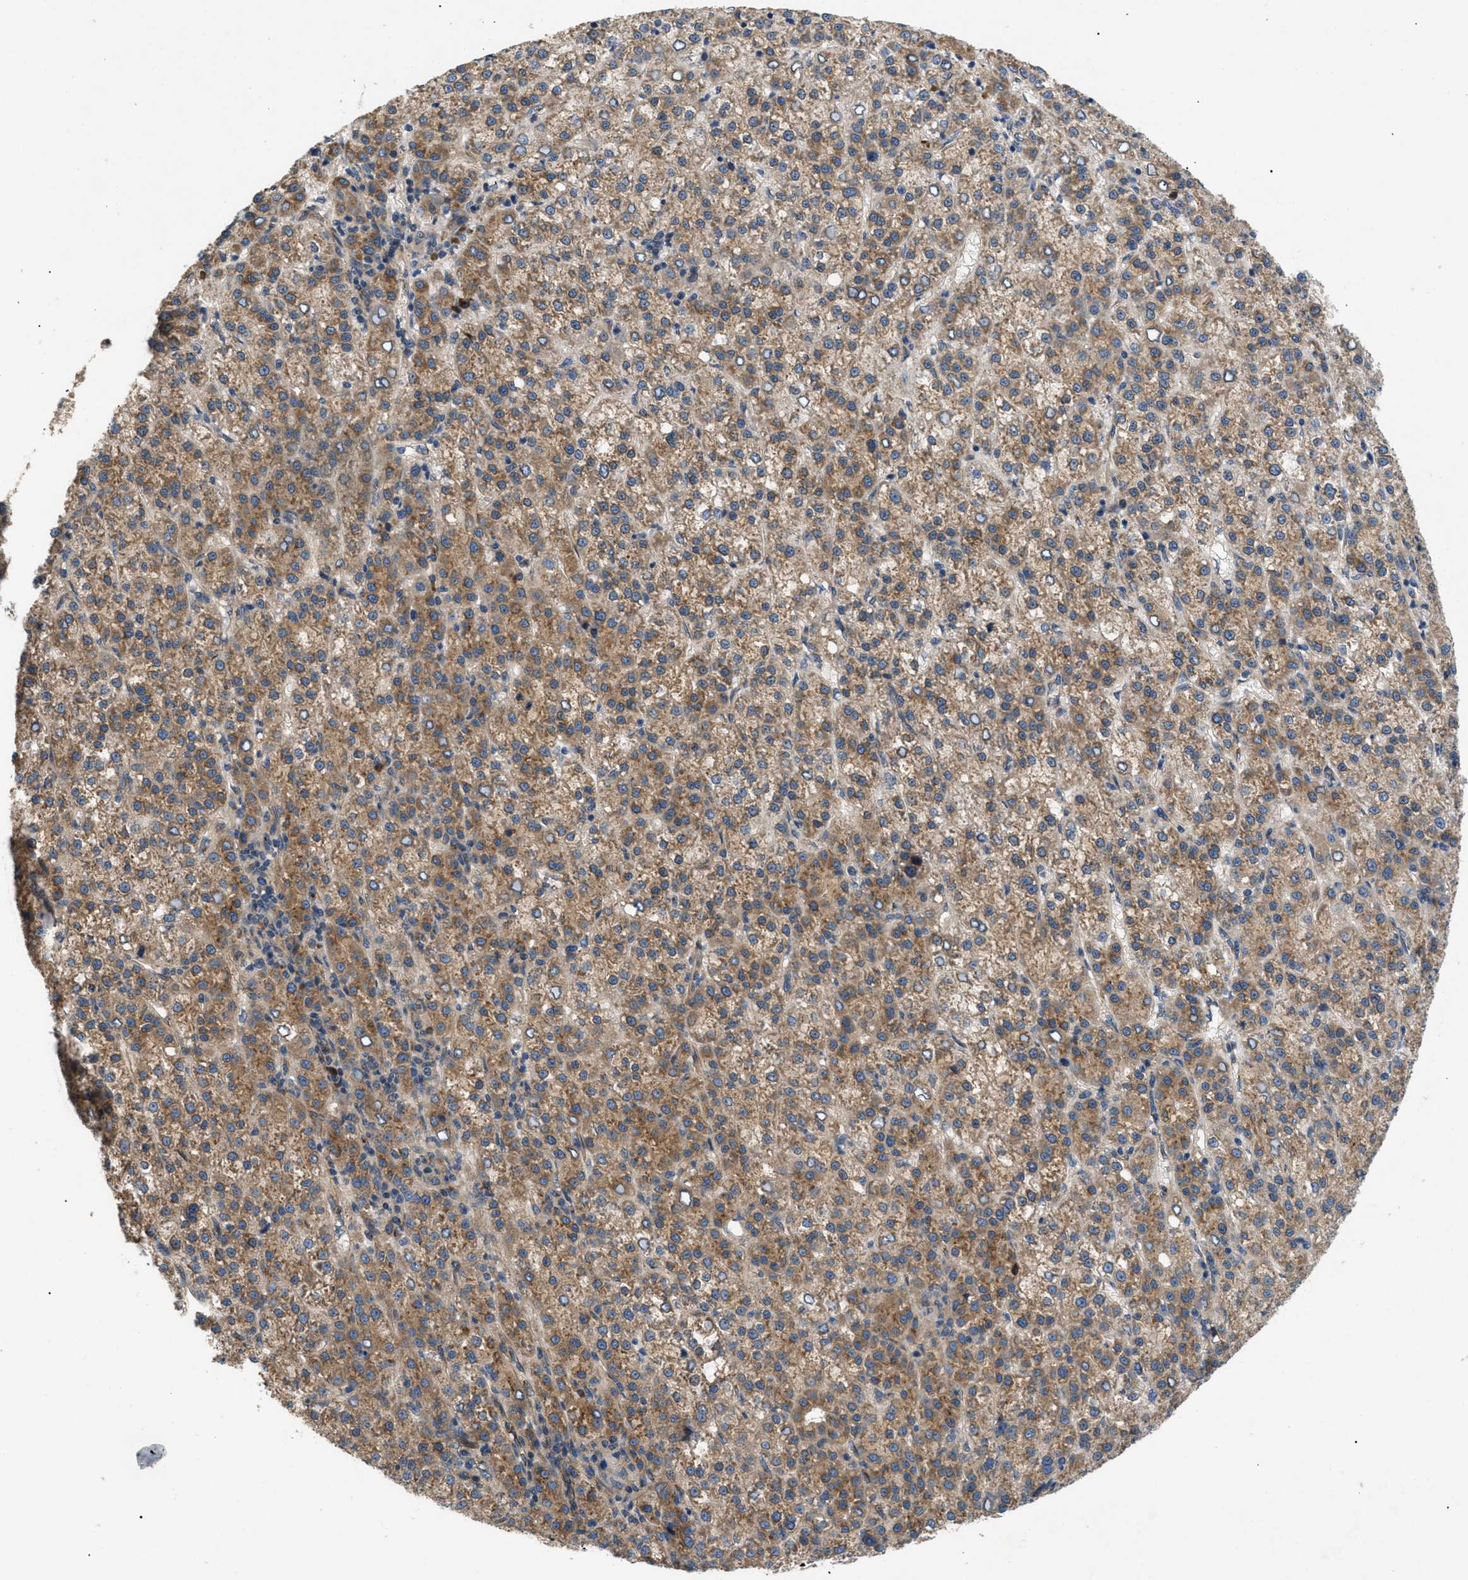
{"staining": {"intensity": "moderate", "quantity": ">75%", "location": "cytoplasmic/membranous"}, "tissue": "liver cancer", "cell_type": "Tumor cells", "image_type": "cancer", "snomed": [{"axis": "morphology", "description": "Carcinoma, Hepatocellular, NOS"}, {"axis": "topography", "description": "Liver"}], "caption": "A histopathology image of human hepatocellular carcinoma (liver) stained for a protein shows moderate cytoplasmic/membranous brown staining in tumor cells.", "gene": "LYSMD3", "patient": {"sex": "female", "age": 58}}